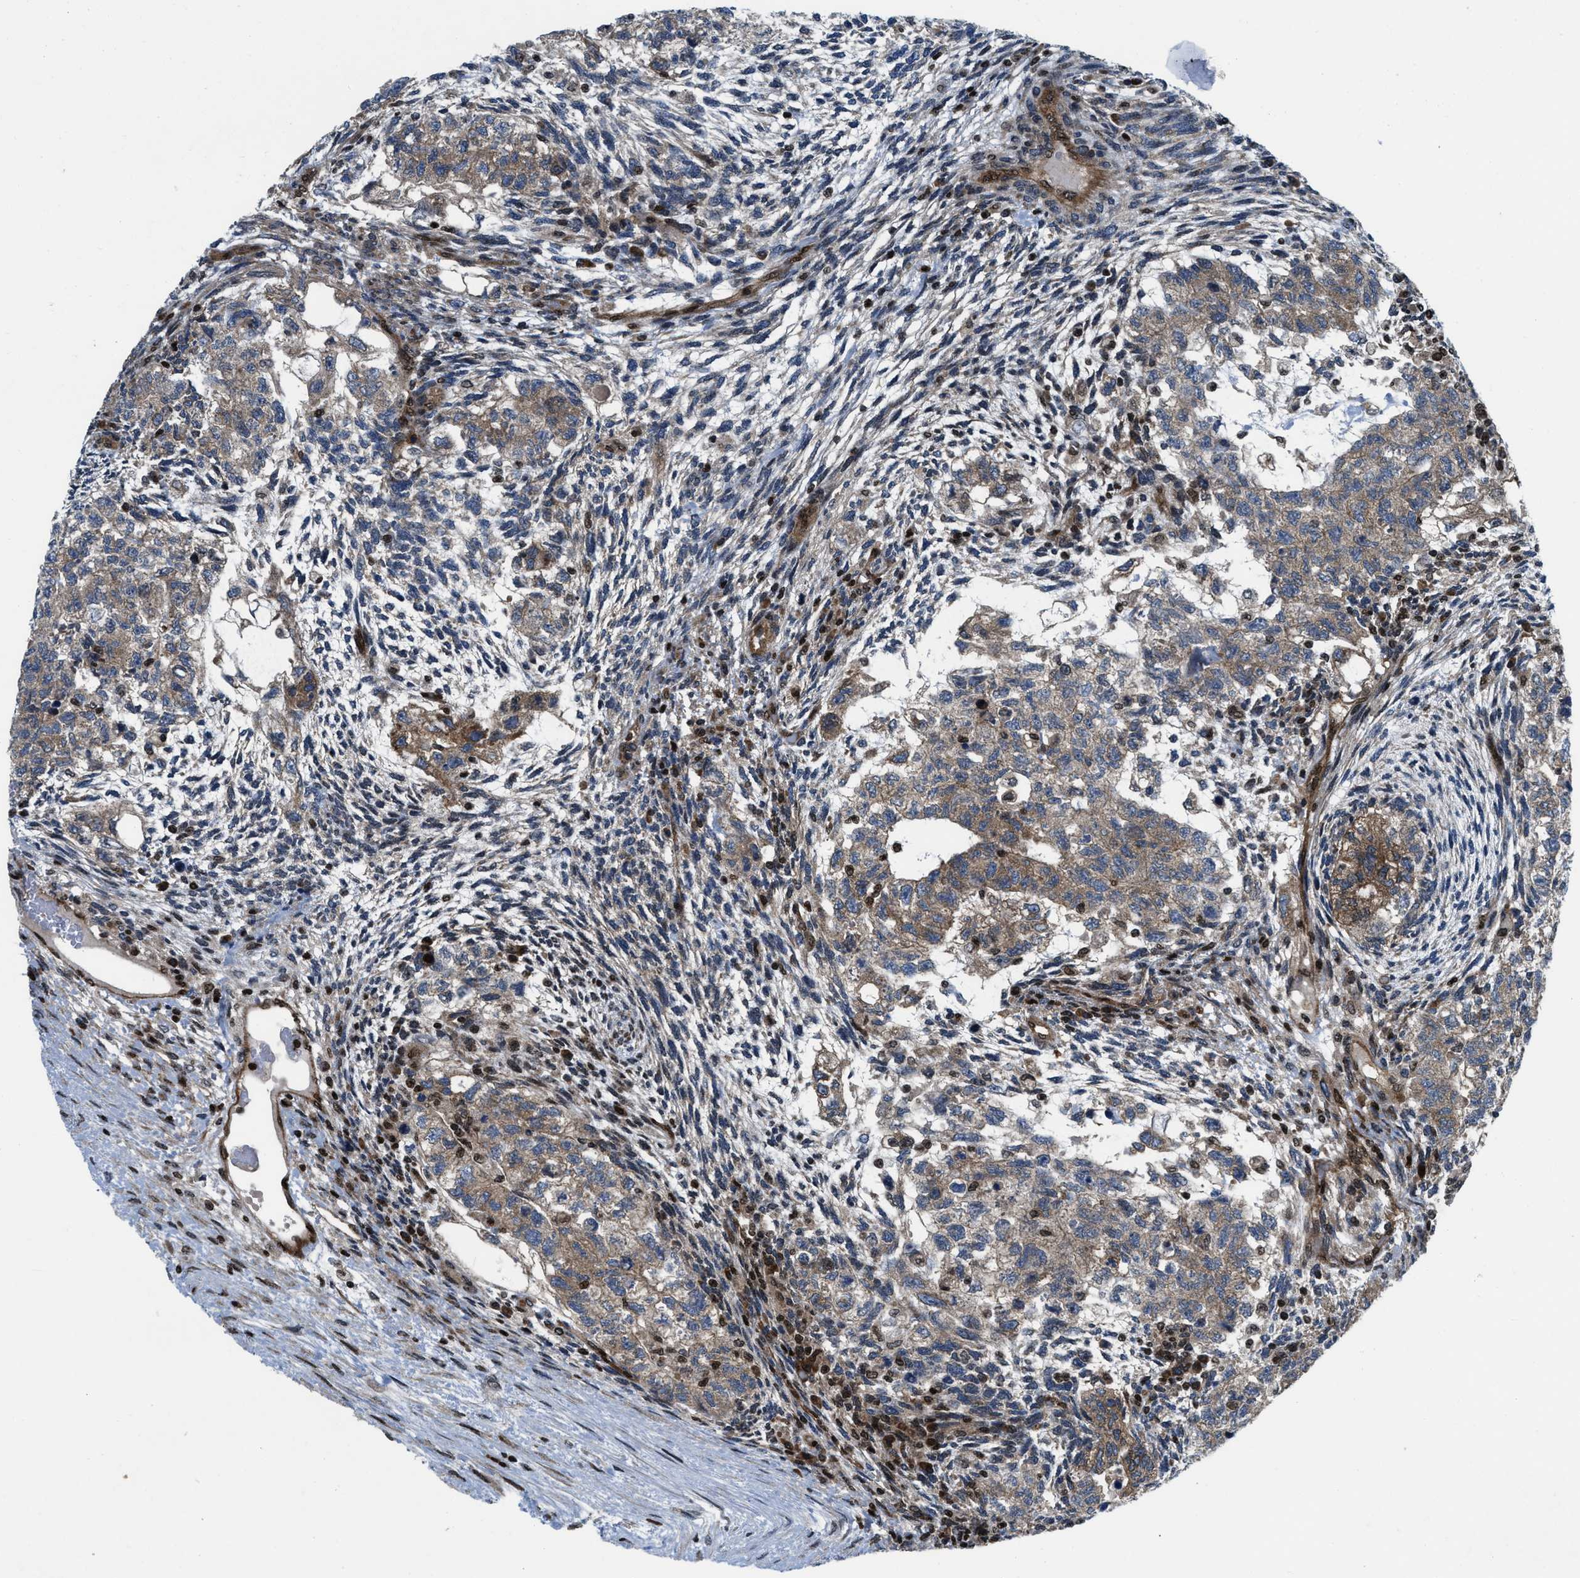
{"staining": {"intensity": "moderate", "quantity": ">75%", "location": "cytoplasmic/membranous"}, "tissue": "testis cancer", "cell_type": "Tumor cells", "image_type": "cancer", "snomed": [{"axis": "morphology", "description": "Normal tissue, NOS"}, {"axis": "morphology", "description": "Carcinoma, Embryonal, NOS"}, {"axis": "topography", "description": "Testis"}], "caption": "High-magnification brightfield microscopy of testis cancer (embryonal carcinoma) stained with DAB (3,3'-diaminobenzidine) (brown) and counterstained with hematoxylin (blue). tumor cells exhibit moderate cytoplasmic/membranous staining is seen in about>75% of cells.", "gene": "PPP2CB", "patient": {"sex": "male", "age": 36}}